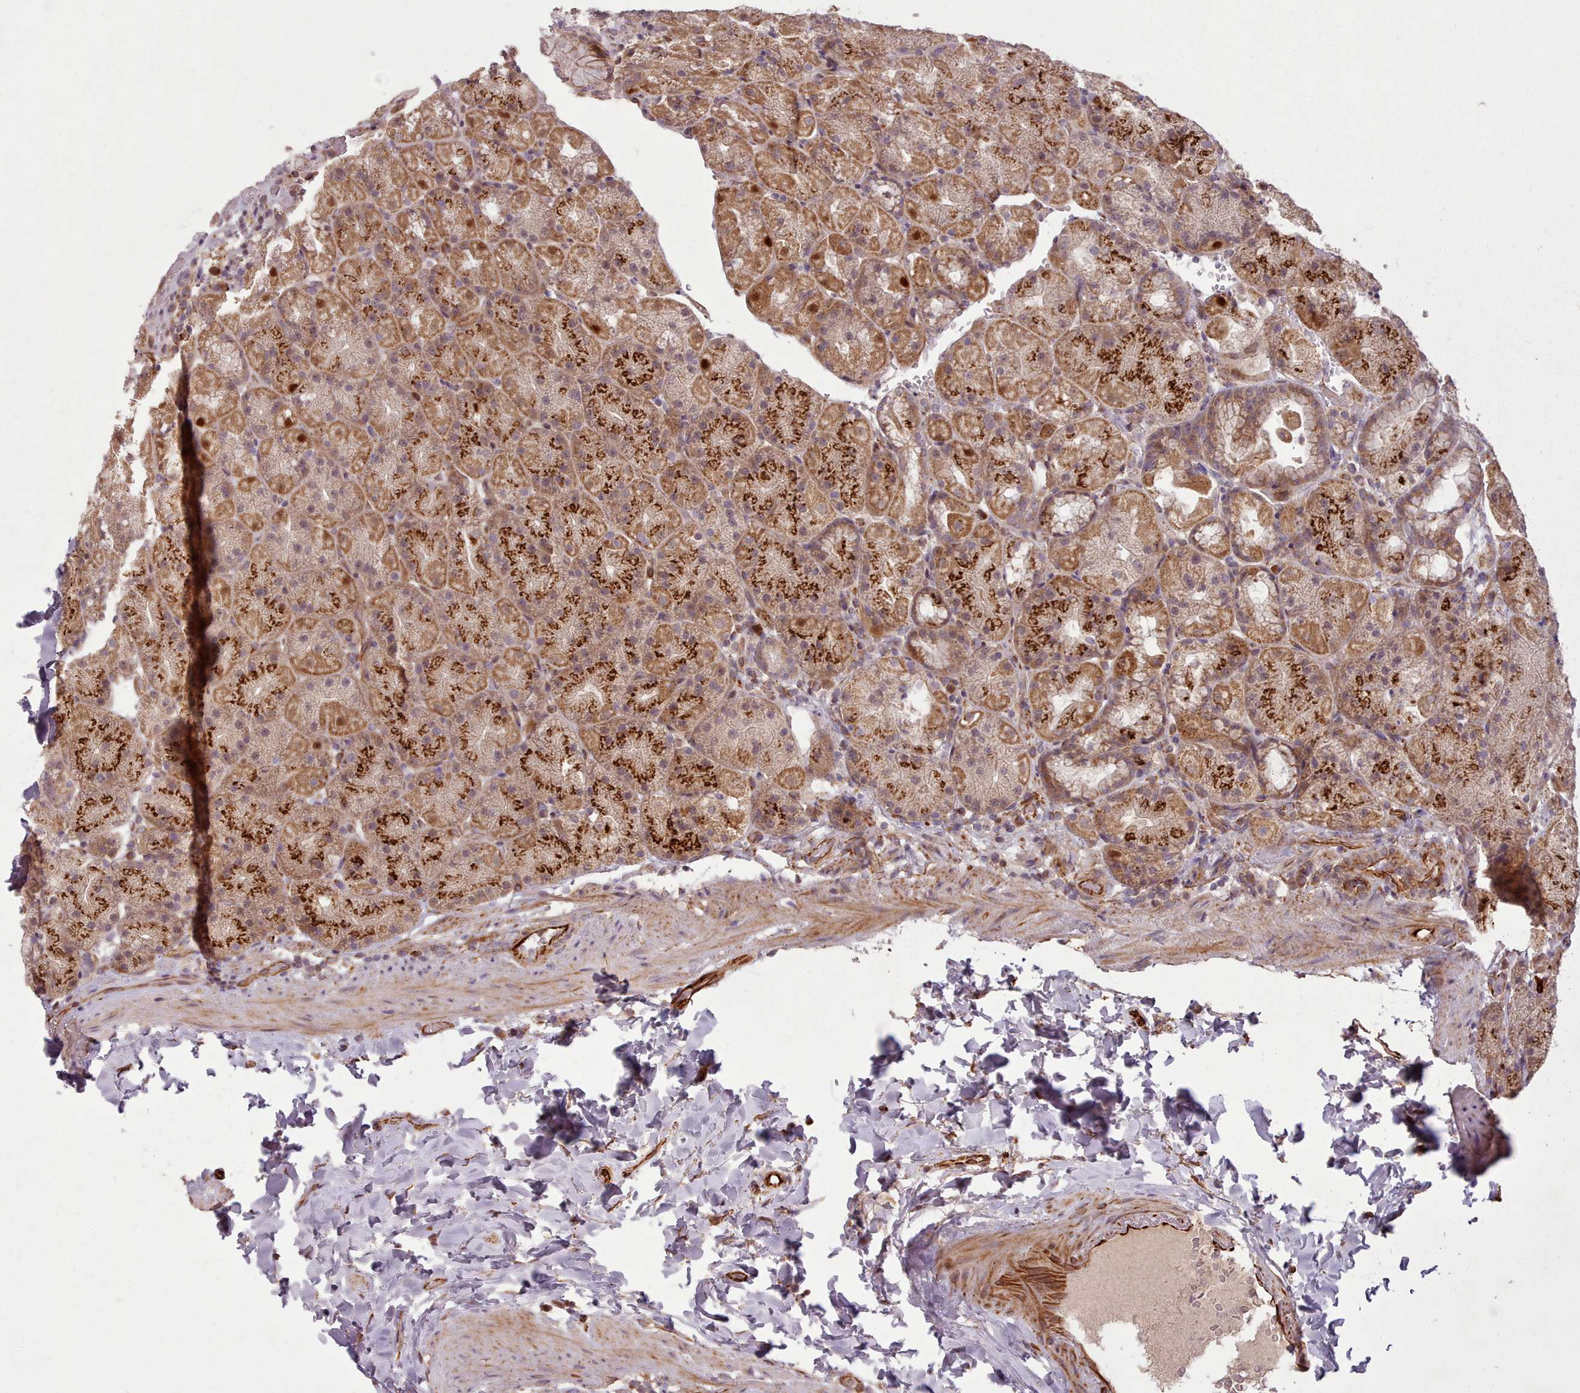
{"staining": {"intensity": "strong", "quantity": ">75%", "location": "cytoplasmic/membranous"}, "tissue": "stomach", "cell_type": "Glandular cells", "image_type": "normal", "snomed": [{"axis": "morphology", "description": "Normal tissue, NOS"}, {"axis": "topography", "description": "Stomach, upper"}, {"axis": "topography", "description": "Stomach, lower"}], "caption": "A brown stain highlights strong cytoplasmic/membranous positivity of a protein in glandular cells of benign human stomach.", "gene": "GBGT1", "patient": {"sex": "male", "age": 67}}